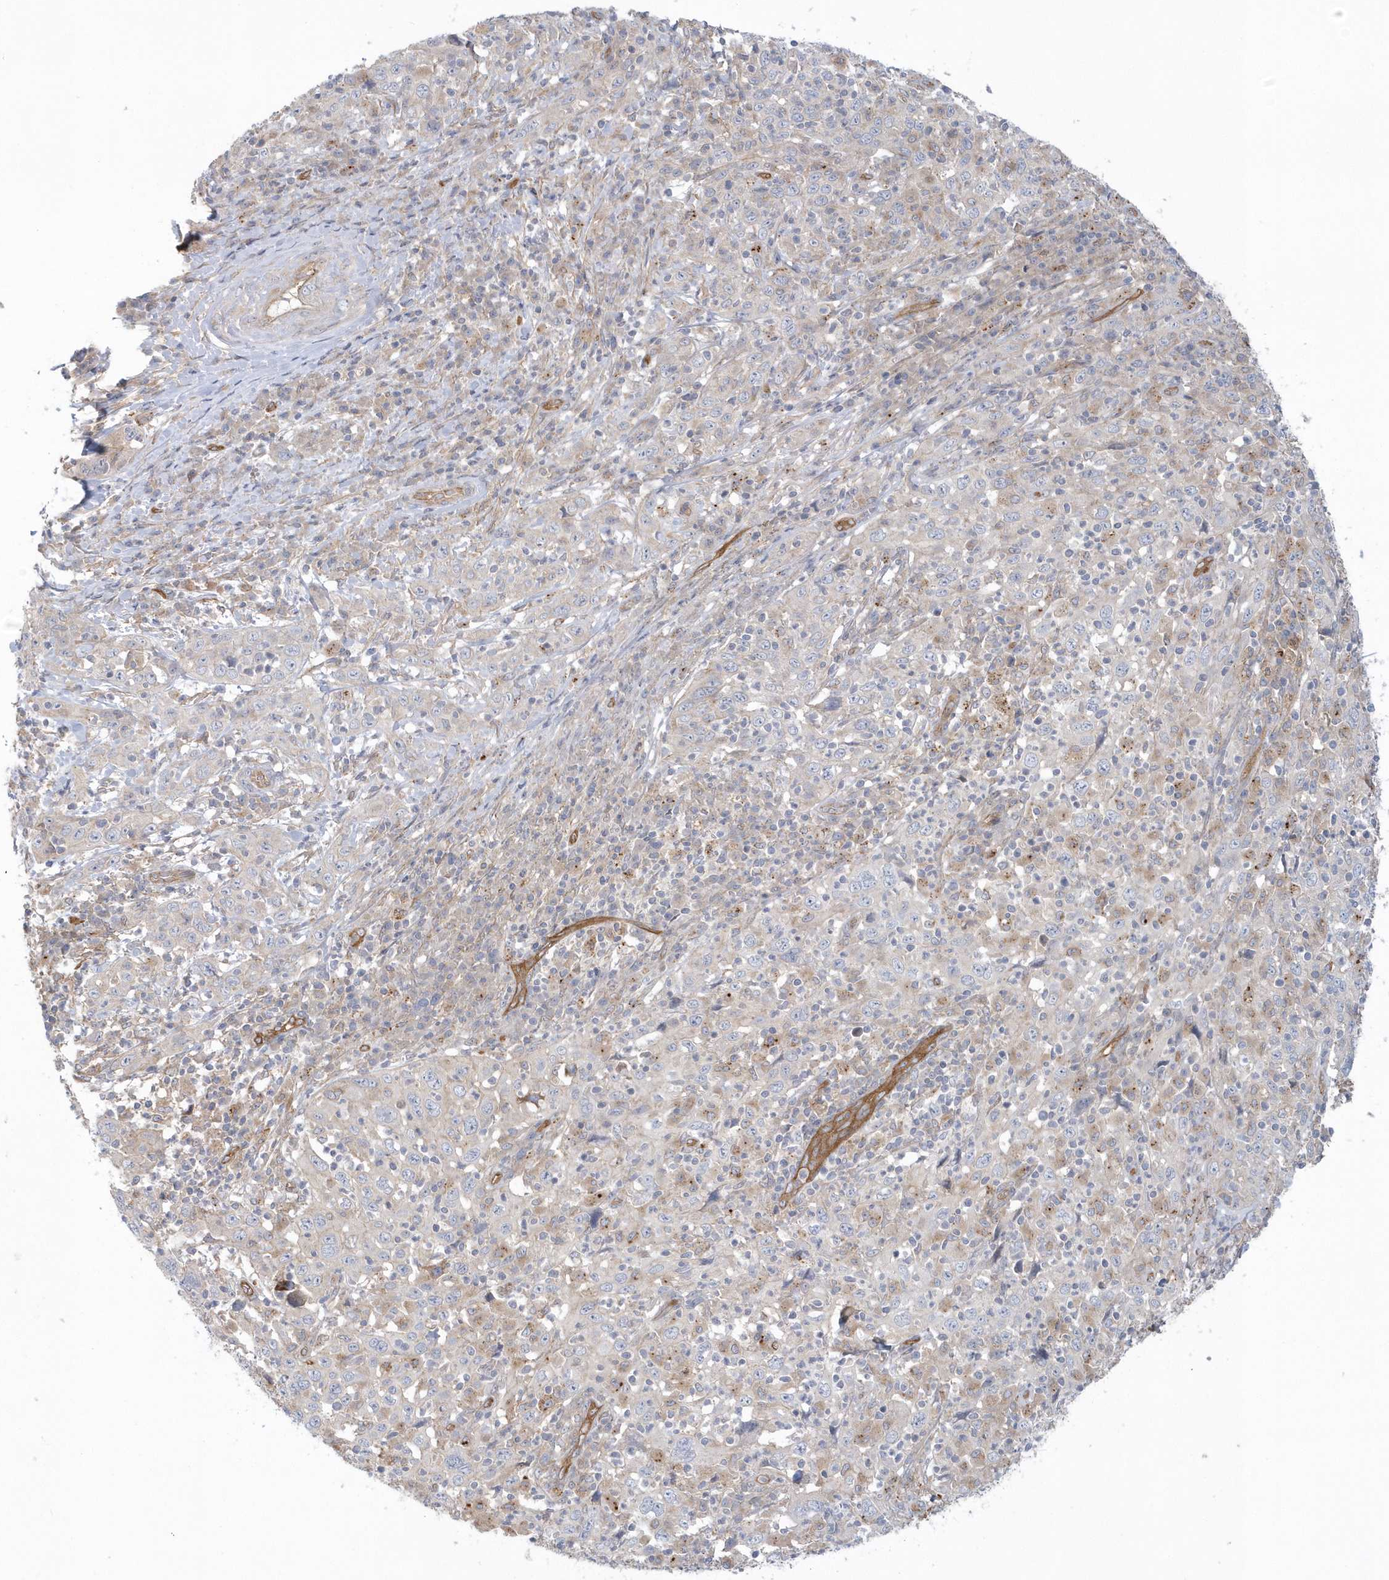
{"staining": {"intensity": "negative", "quantity": "none", "location": "none"}, "tissue": "cervical cancer", "cell_type": "Tumor cells", "image_type": "cancer", "snomed": [{"axis": "morphology", "description": "Squamous cell carcinoma, NOS"}, {"axis": "topography", "description": "Cervix"}], "caption": "Human cervical cancer stained for a protein using IHC reveals no staining in tumor cells.", "gene": "RAI14", "patient": {"sex": "female", "age": 46}}